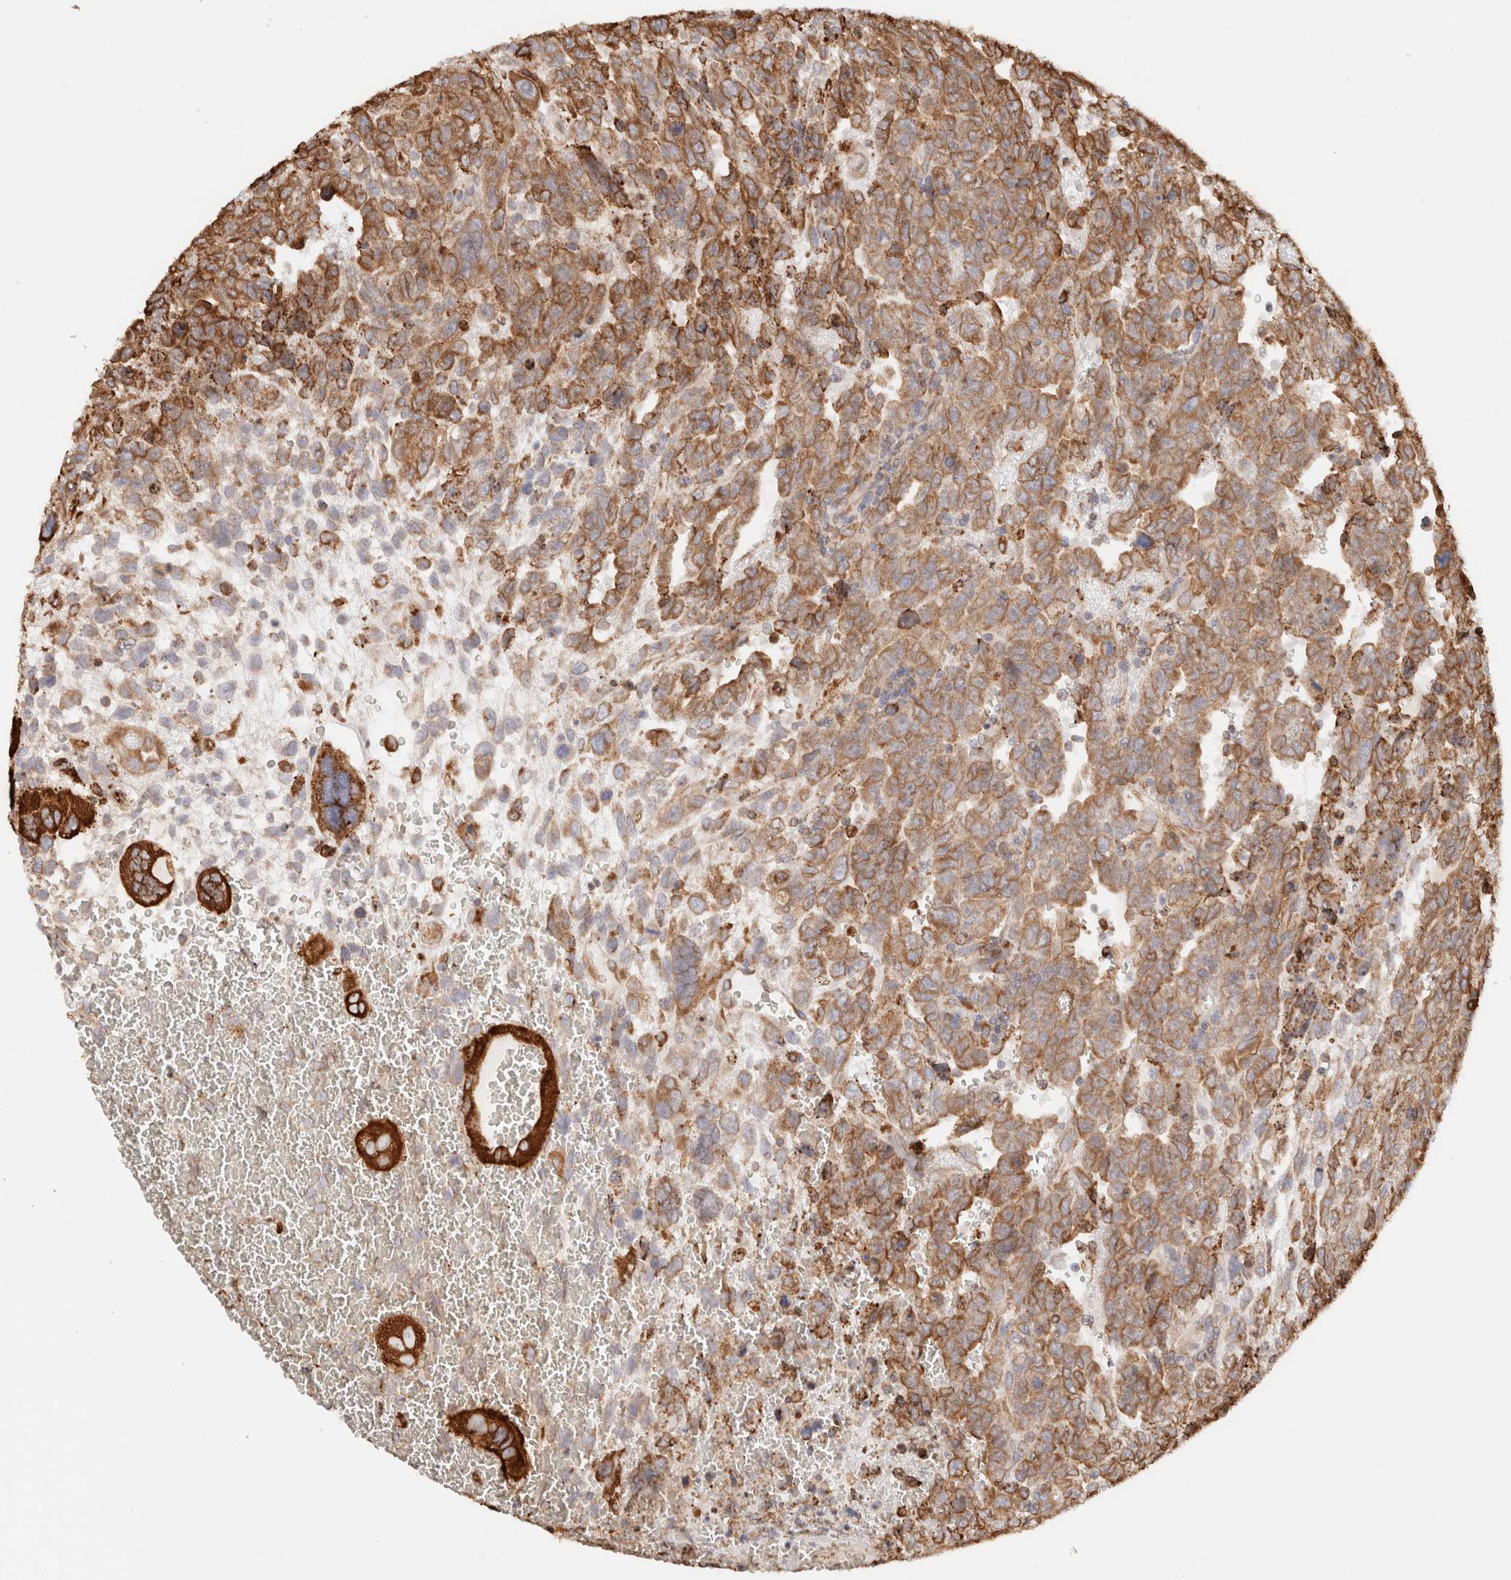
{"staining": {"intensity": "moderate", "quantity": ">75%", "location": "cytoplasmic/membranous"}, "tissue": "testis cancer", "cell_type": "Tumor cells", "image_type": "cancer", "snomed": [{"axis": "morphology", "description": "Carcinoma, Embryonal, NOS"}, {"axis": "topography", "description": "Testis"}], "caption": "Testis embryonal carcinoma tissue shows moderate cytoplasmic/membranous staining in about >75% of tumor cells", "gene": "FER", "patient": {"sex": "male", "age": 28}}